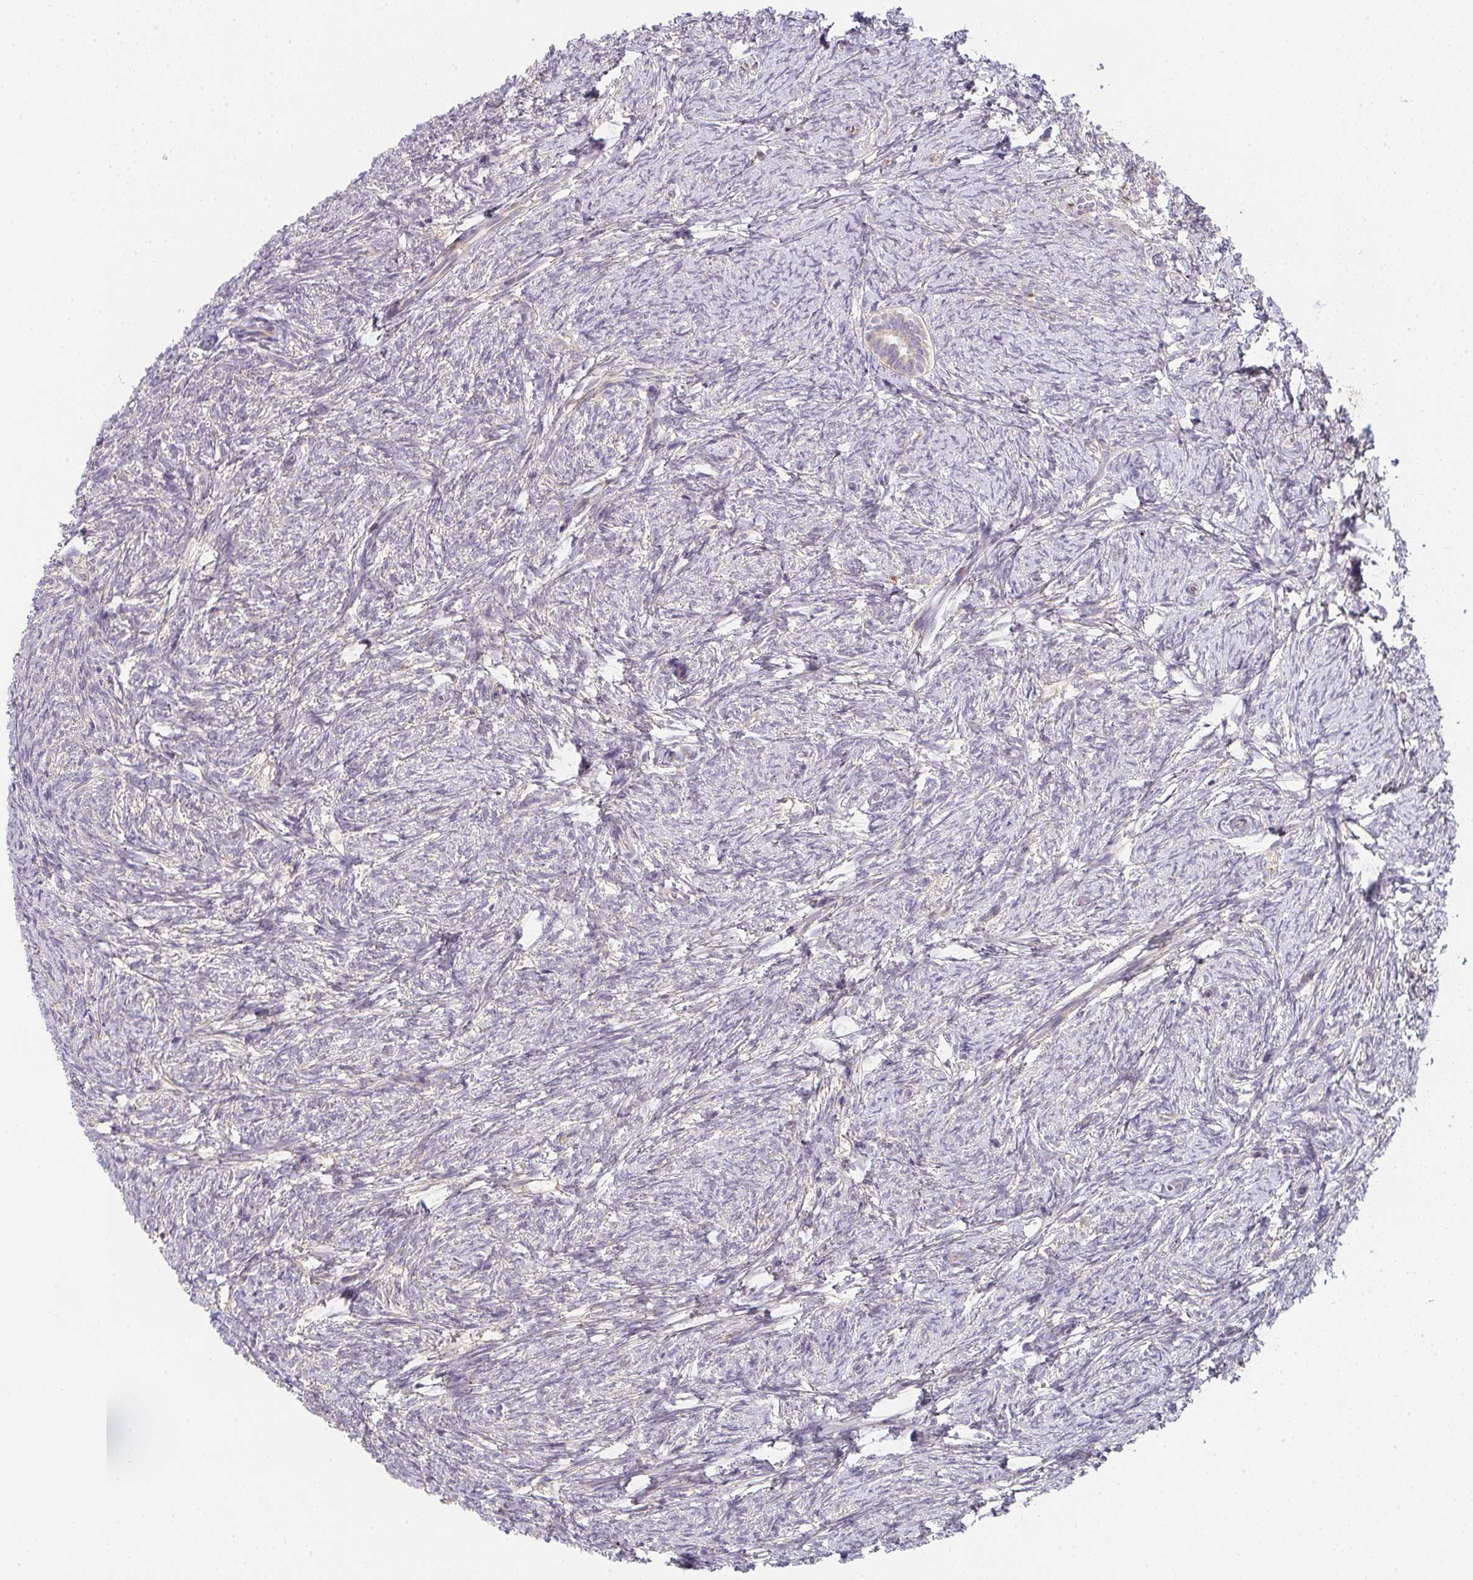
{"staining": {"intensity": "weak", "quantity": ">75%", "location": "cytoplasmic/membranous"}, "tissue": "ovary", "cell_type": "Follicle cells", "image_type": "normal", "snomed": [{"axis": "morphology", "description": "Normal tissue, NOS"}, {"axis": "topography", "description": "Ovary"}], "caption": "Brown immunohistochemical staining in benign ovary demonstrates weak cytoplasmic/membranous staining in about >75% of follicle cells.", "gene": "TSPAN31", "patient": {"sex": "female", "age": 41}}